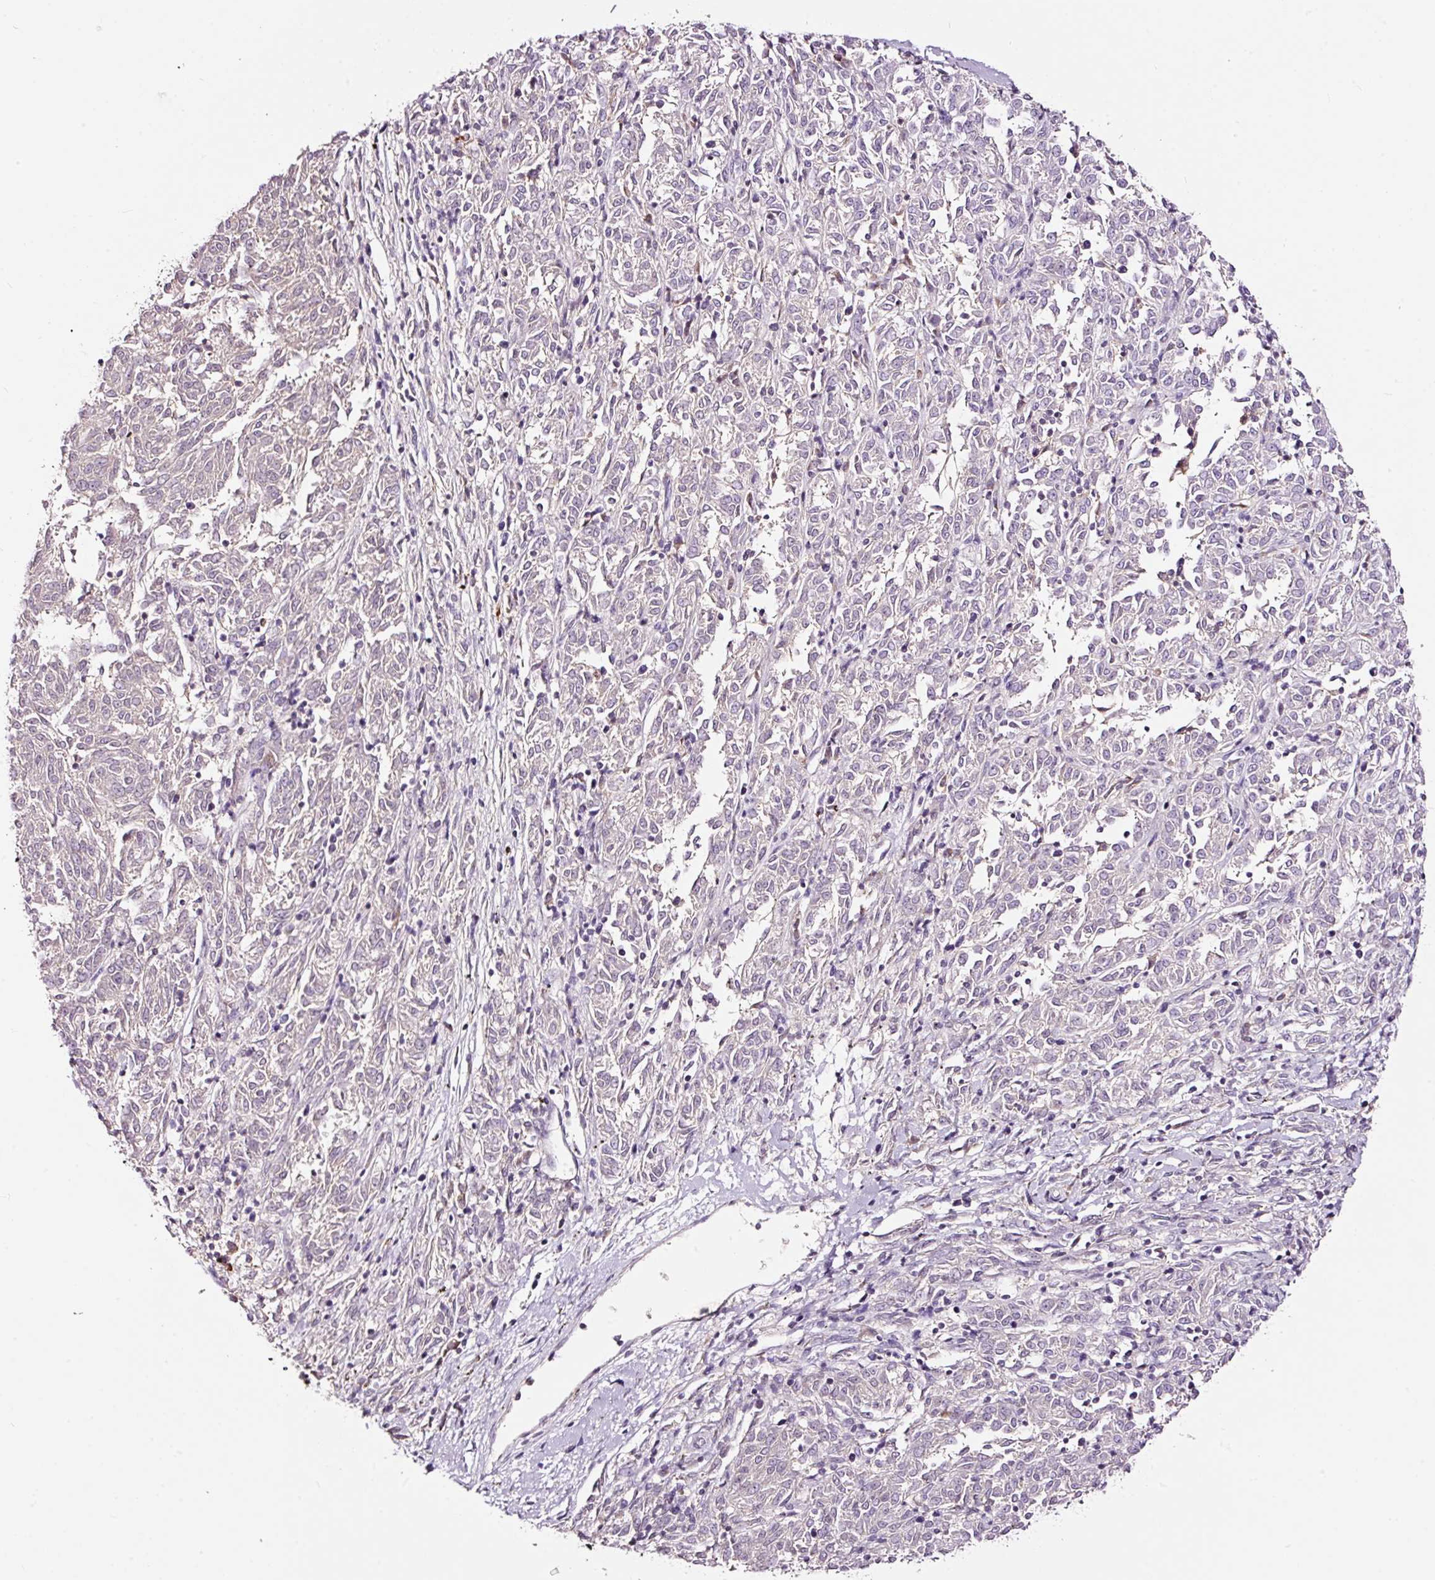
{"staining": {"intensity": "negative", "quantity": "none", "location": "none"}, "tissue": "melanoma", "cell_type": "Tumor cells", "image_type": "cancer", "snomed": [{"axis": "morphology", "description": "Malignant melanoma, NOS"}, {"axis": "topography", "description": "Skin"}], "caption": "Immunohistochemistry of melanoma displays no staining in tumor cells. Nuclei are stained in blue.", "gene": "LAMP3", "patient": {"sex": "female", "age": 72}}